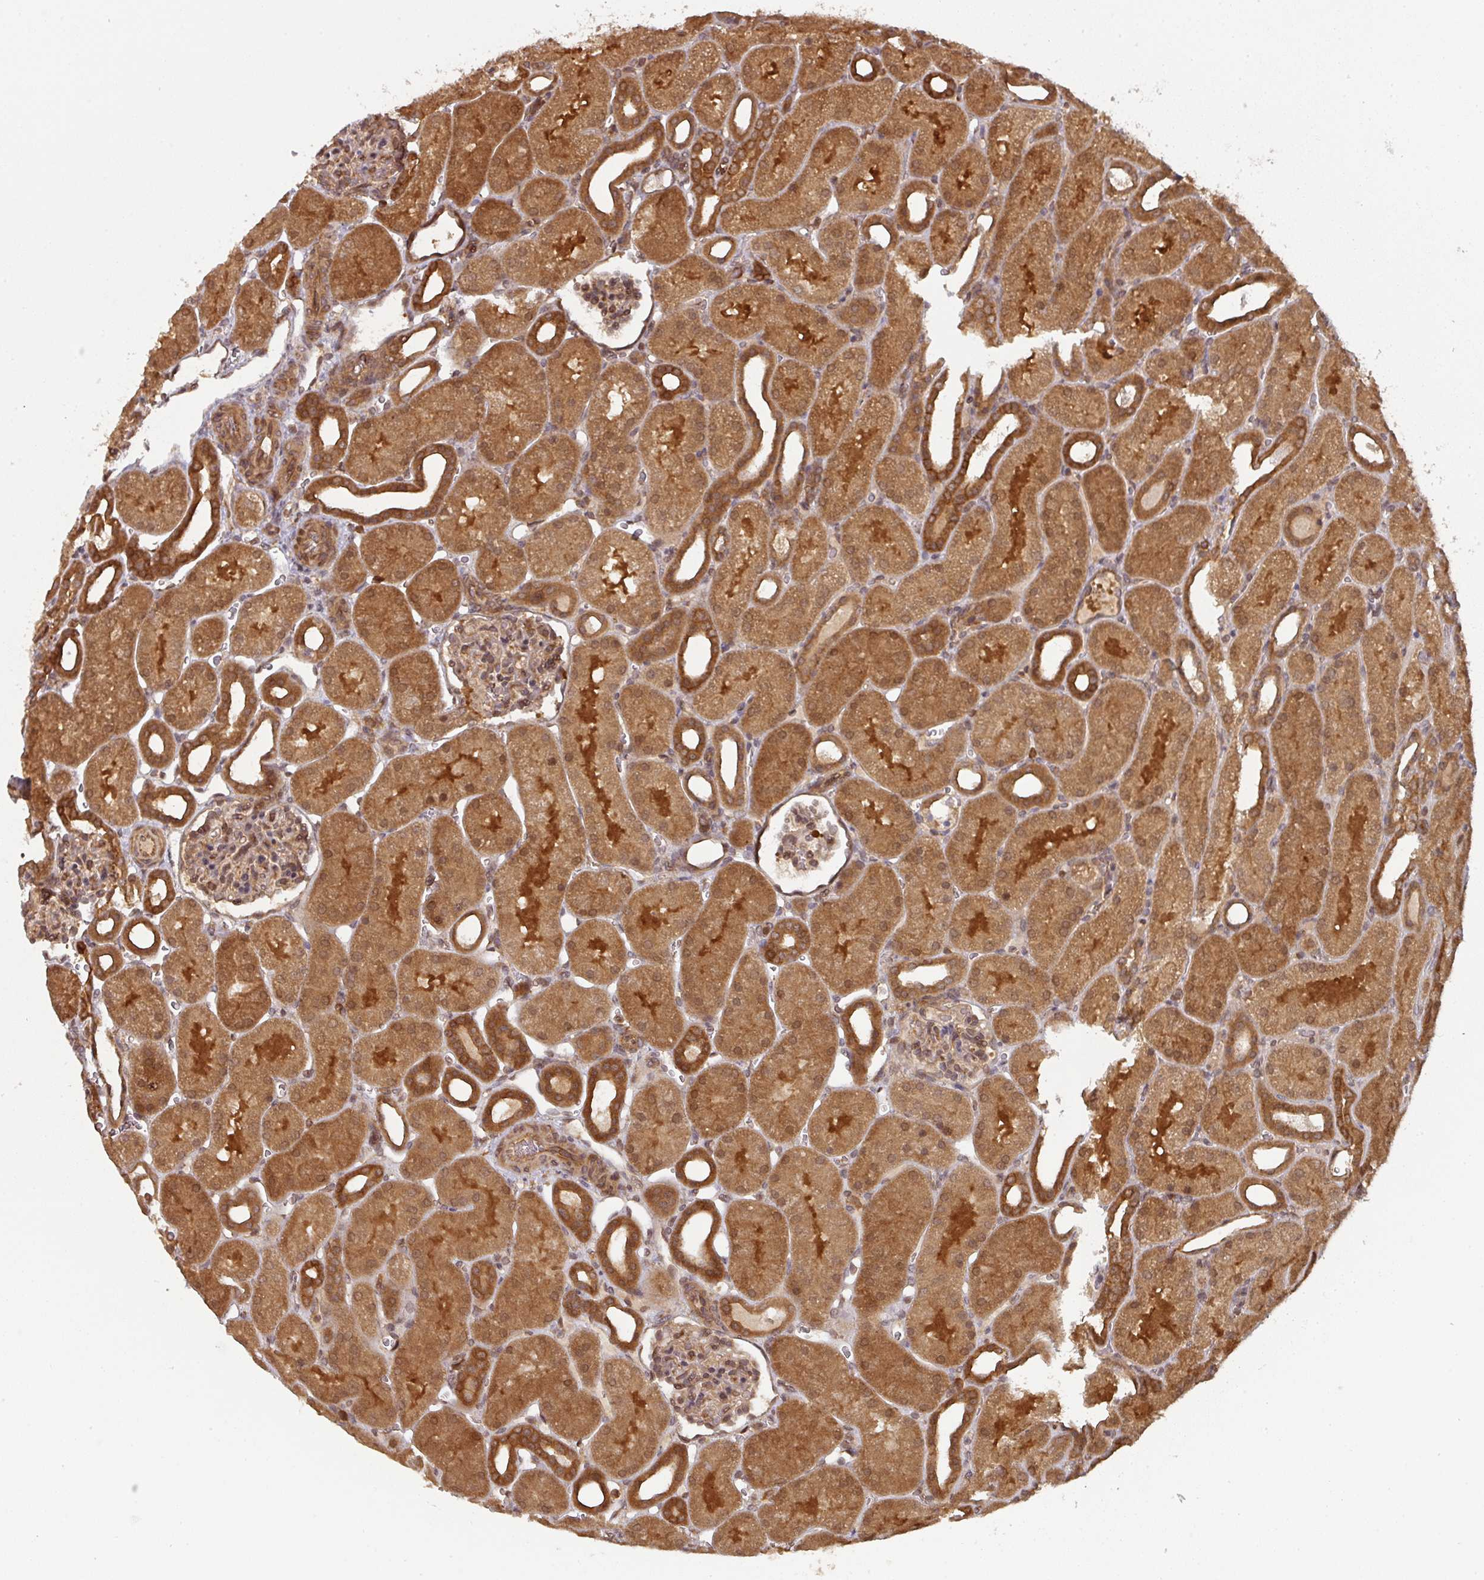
{"staining": {"intensity": "moderate", "quantity": ">75%", "location": "cytoplasmic/membranous"}, "tissue": "kidney", "cell_type": "Cells in glomeruli", "image_type": "normal", "snomed": [{"axis": "morphology", "description": "Normal tissue, NOS"}, {"axis": "topography", "description": "Kidney"}], "caption": "Immunohistochemistry of unremarkable human kidney shows medium levels of moderate cytoplasmic/membranous expression in about >75% of cells in glomeruli. (DAB IHC with brightfield microscopy, high magnification).", "gene": "EIF4EBP2", "patient": {"sex": "male", "age": 2}}